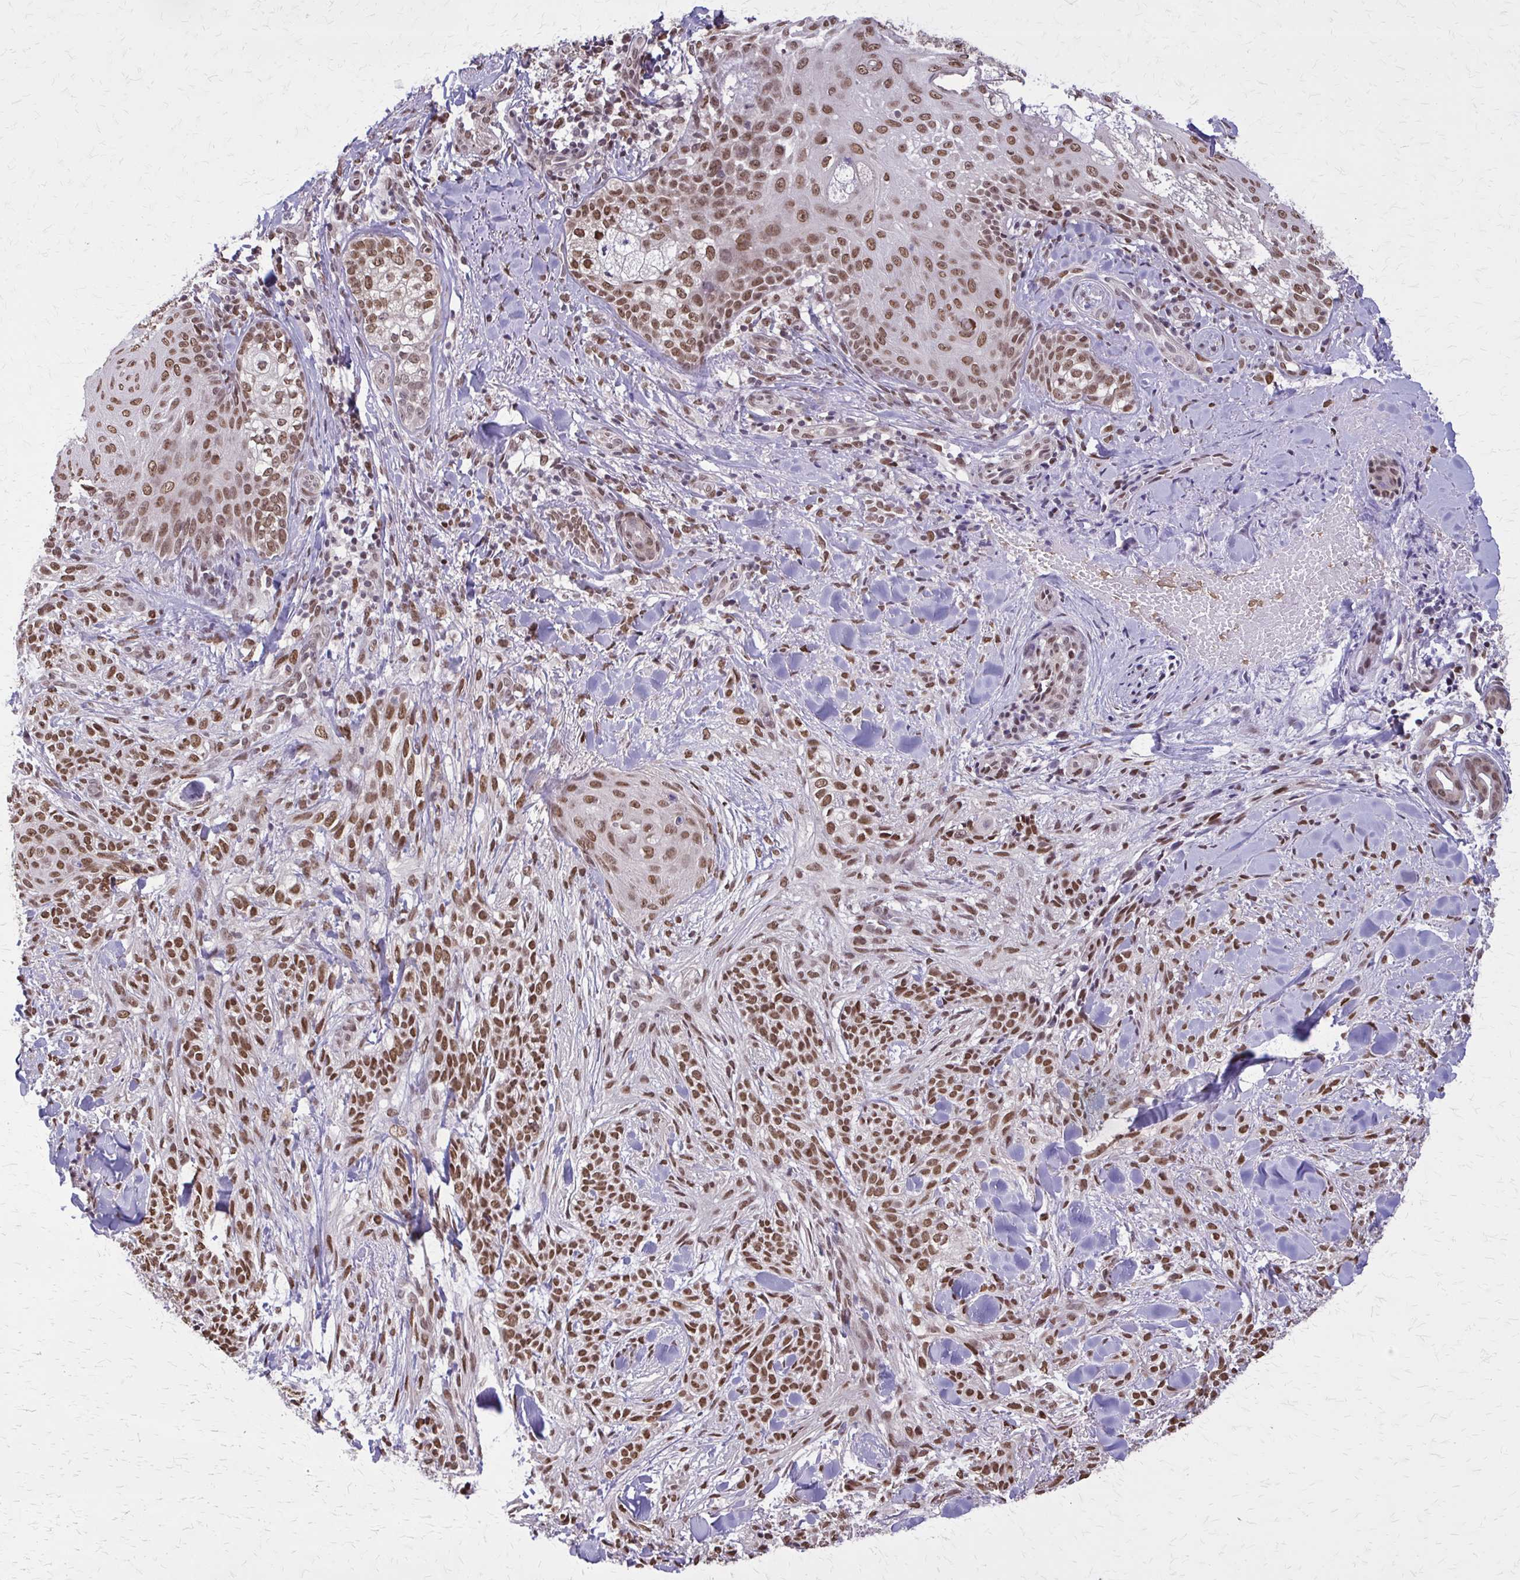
{"staining": {"intensity": "moderate", "quantity": ">75%", "location": "nuclear"}, "tissue": "skin cancer", "cell_type": "Tumor cells", "image_type": "cancer", "snomed": [{"axis": "morphology", "description": "Basal cell carcinoma"}, {"axis": "topography", "description": "Skin"}], "caption": "Human basal cell carcinoma (skin) stained with a protein marker displays moderate staining in tumor cells.", "gene": "TTF1", "patient": {"sex": "female", "age": 48}}